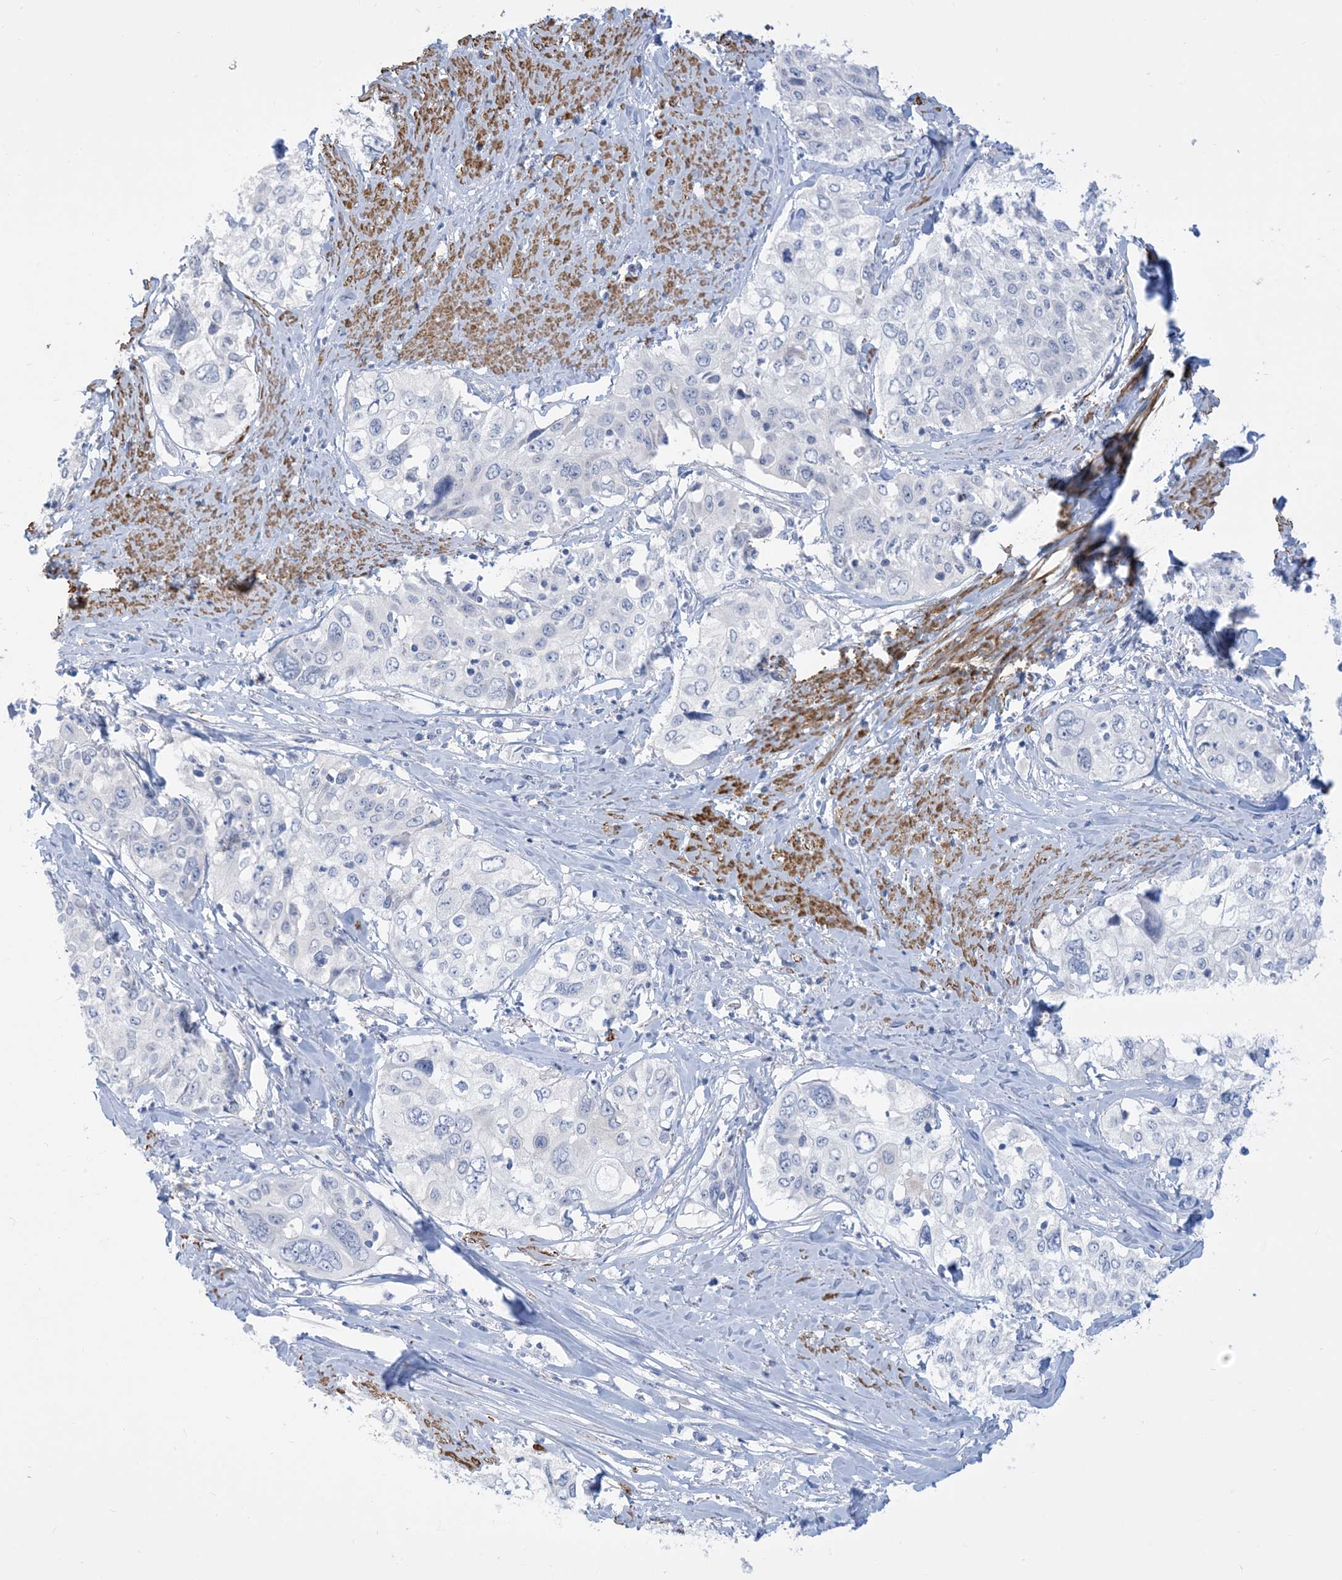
{"staining": {"intensity": "negative", "quantity": "none", "location": "none"}, "tissue": "cervical cancer", "cell_type": "Tumor cells", "image_type": "cancer", "snomed": [{"axis": "morphology", "description": "Squamous cell carcinoma, NOS"}, {"axis": "topography", "description": "Cervix"}], "caption": "A histopathology image of human cervical squamous cell carcinoma is negative for staining in tumor cells.", "gene": "MARS2", "patient": {"sex": "female", "age": 31}}